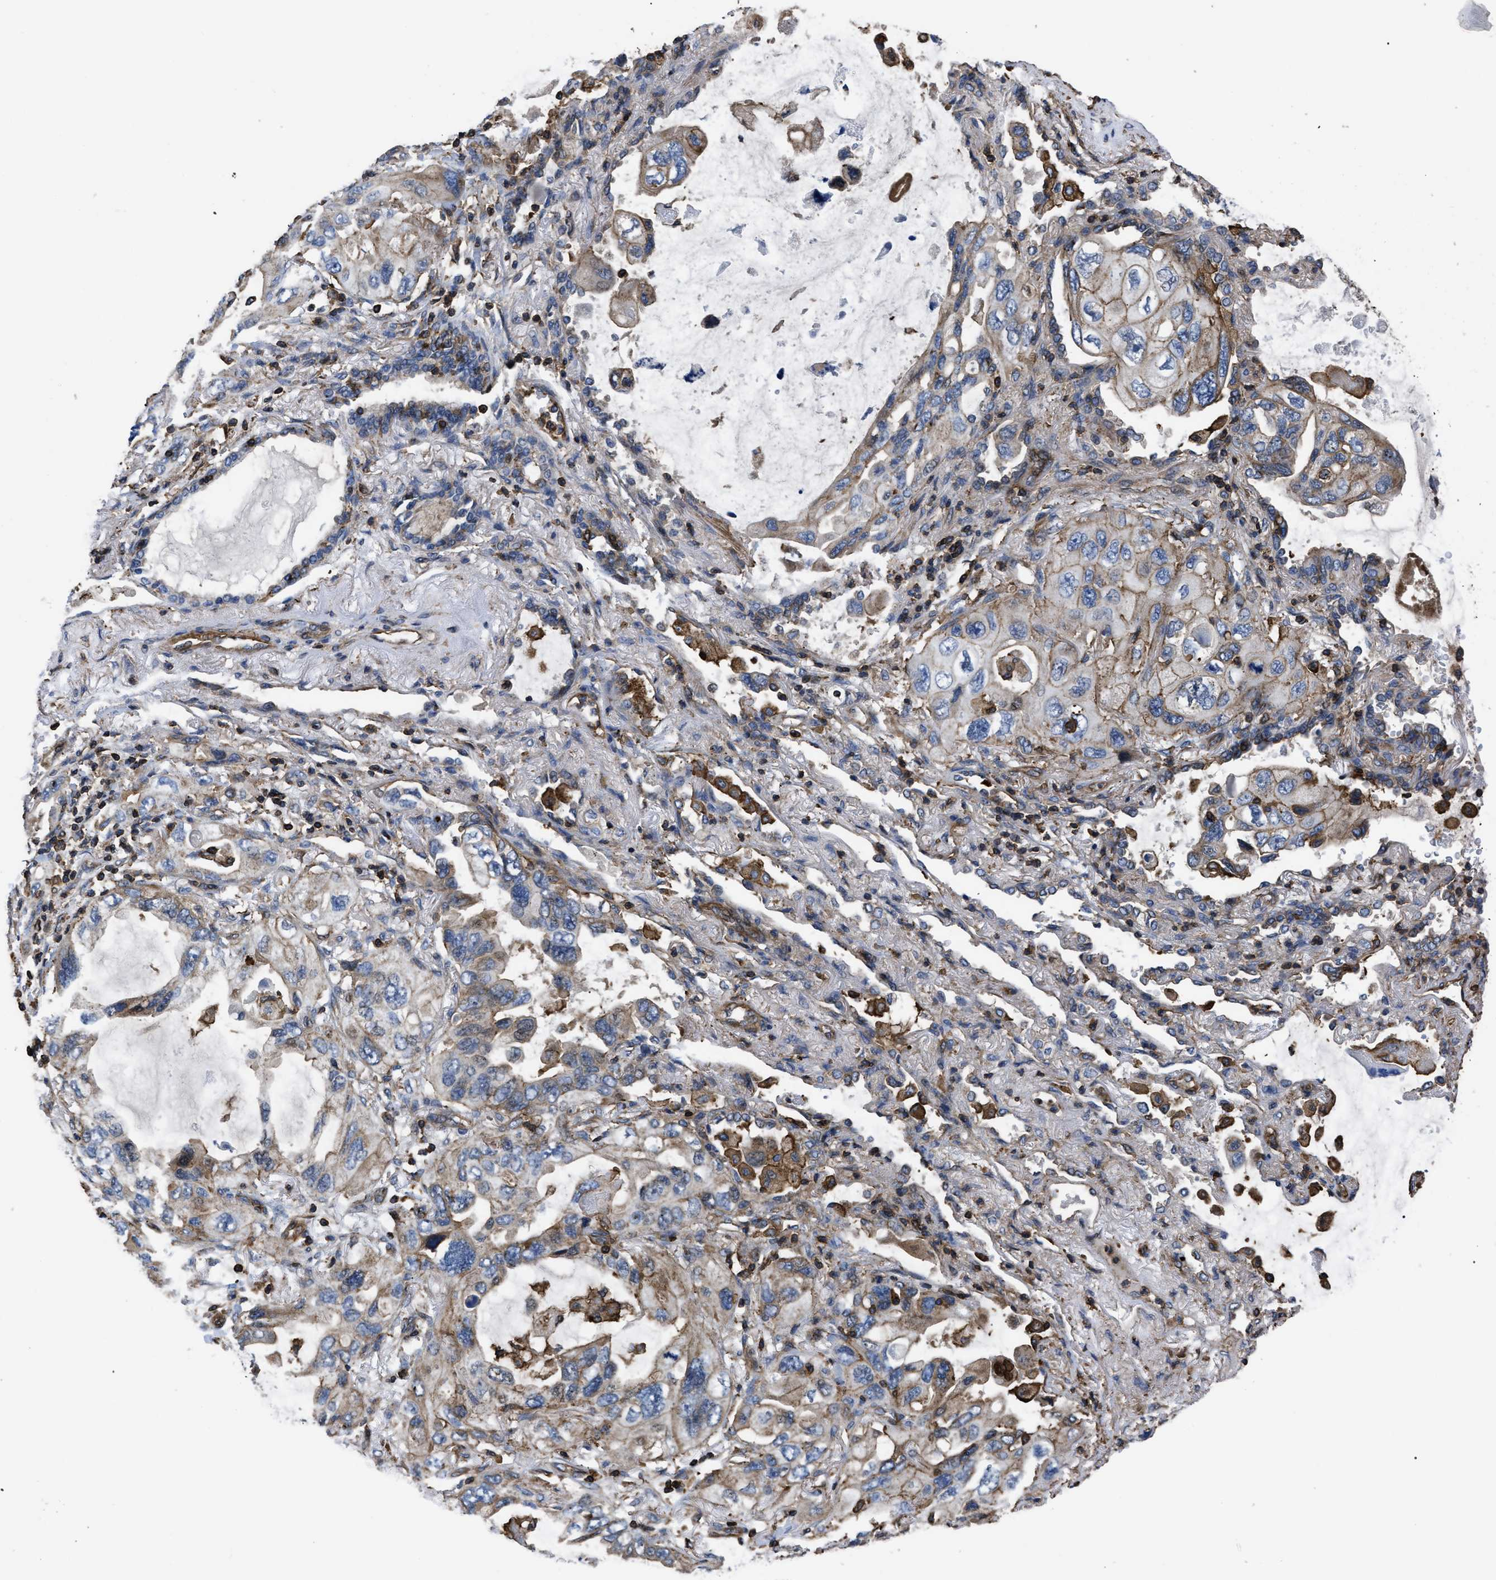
{"staining": {"intensity": "weak", "quantity": ">75%", "location": "cytoplasmic/membranous"}, "tissue": "lung cancer", "cell_type": "Tumor cells", "image_type": "cancer", "snomed": [{"axis": "morphology", "description": "Squamous cell carcinoma, NOS"}, {"axis": "topography", "description": "Lung"}], "caption": "IHC photomicrograph of neoplastic tissue: lung cancer (squamous cell carcinoma) stained using immunohistochemistry (IHC) reveals low levels of weak protein expression localized specifically in the cytoplasmic/membranous of tumor cells, appearing as a cytoplasmic/membranous brown color.", "gene": "SCUBE2", "patient": {"sex": "female", "age": 73}}